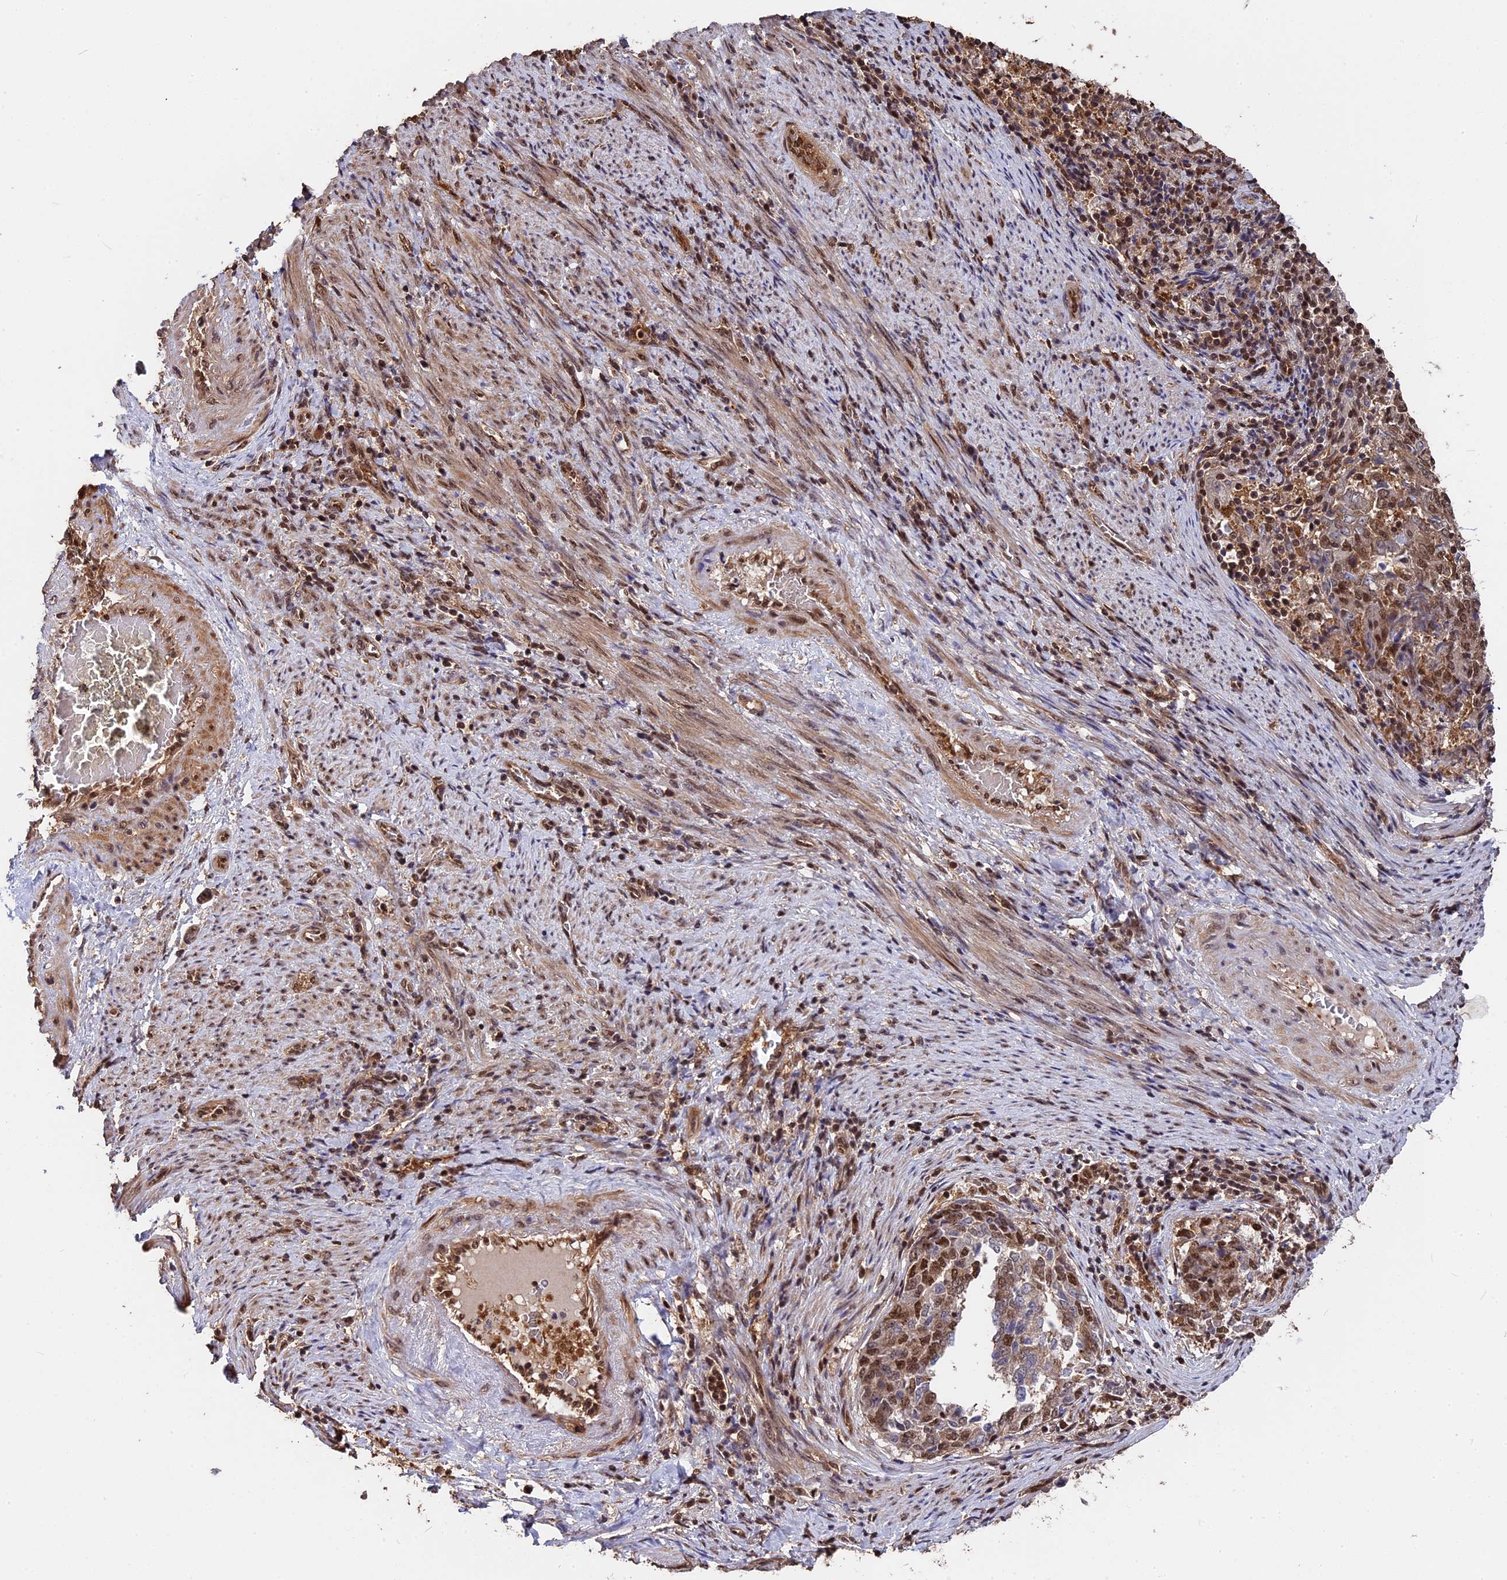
{"staining": {"intensity": "moderate", "quantity": ">75%", "location": "cytoplasmic/membranous,nuclear"}, "tissue": "endometrial cancer", "cell_type": "Tumor cells", "image_type": "cancer", "snomed": [{"axis": "morphology", "description": "Adenocarcinoma, NOS"}, {"axis": "topography", "description": "Endometrium"}], "caption": "Immunohistochemistry micrograph of endometrial adenocarcinoma stained for a protein (brown), which demonstrates medium levels of moderate cytoplasmic/membranous and nuclear positivity in approximately >75% of tumor cells.", "gene": "ADRM1", "patient": {"sex": "female", "age": 80}}